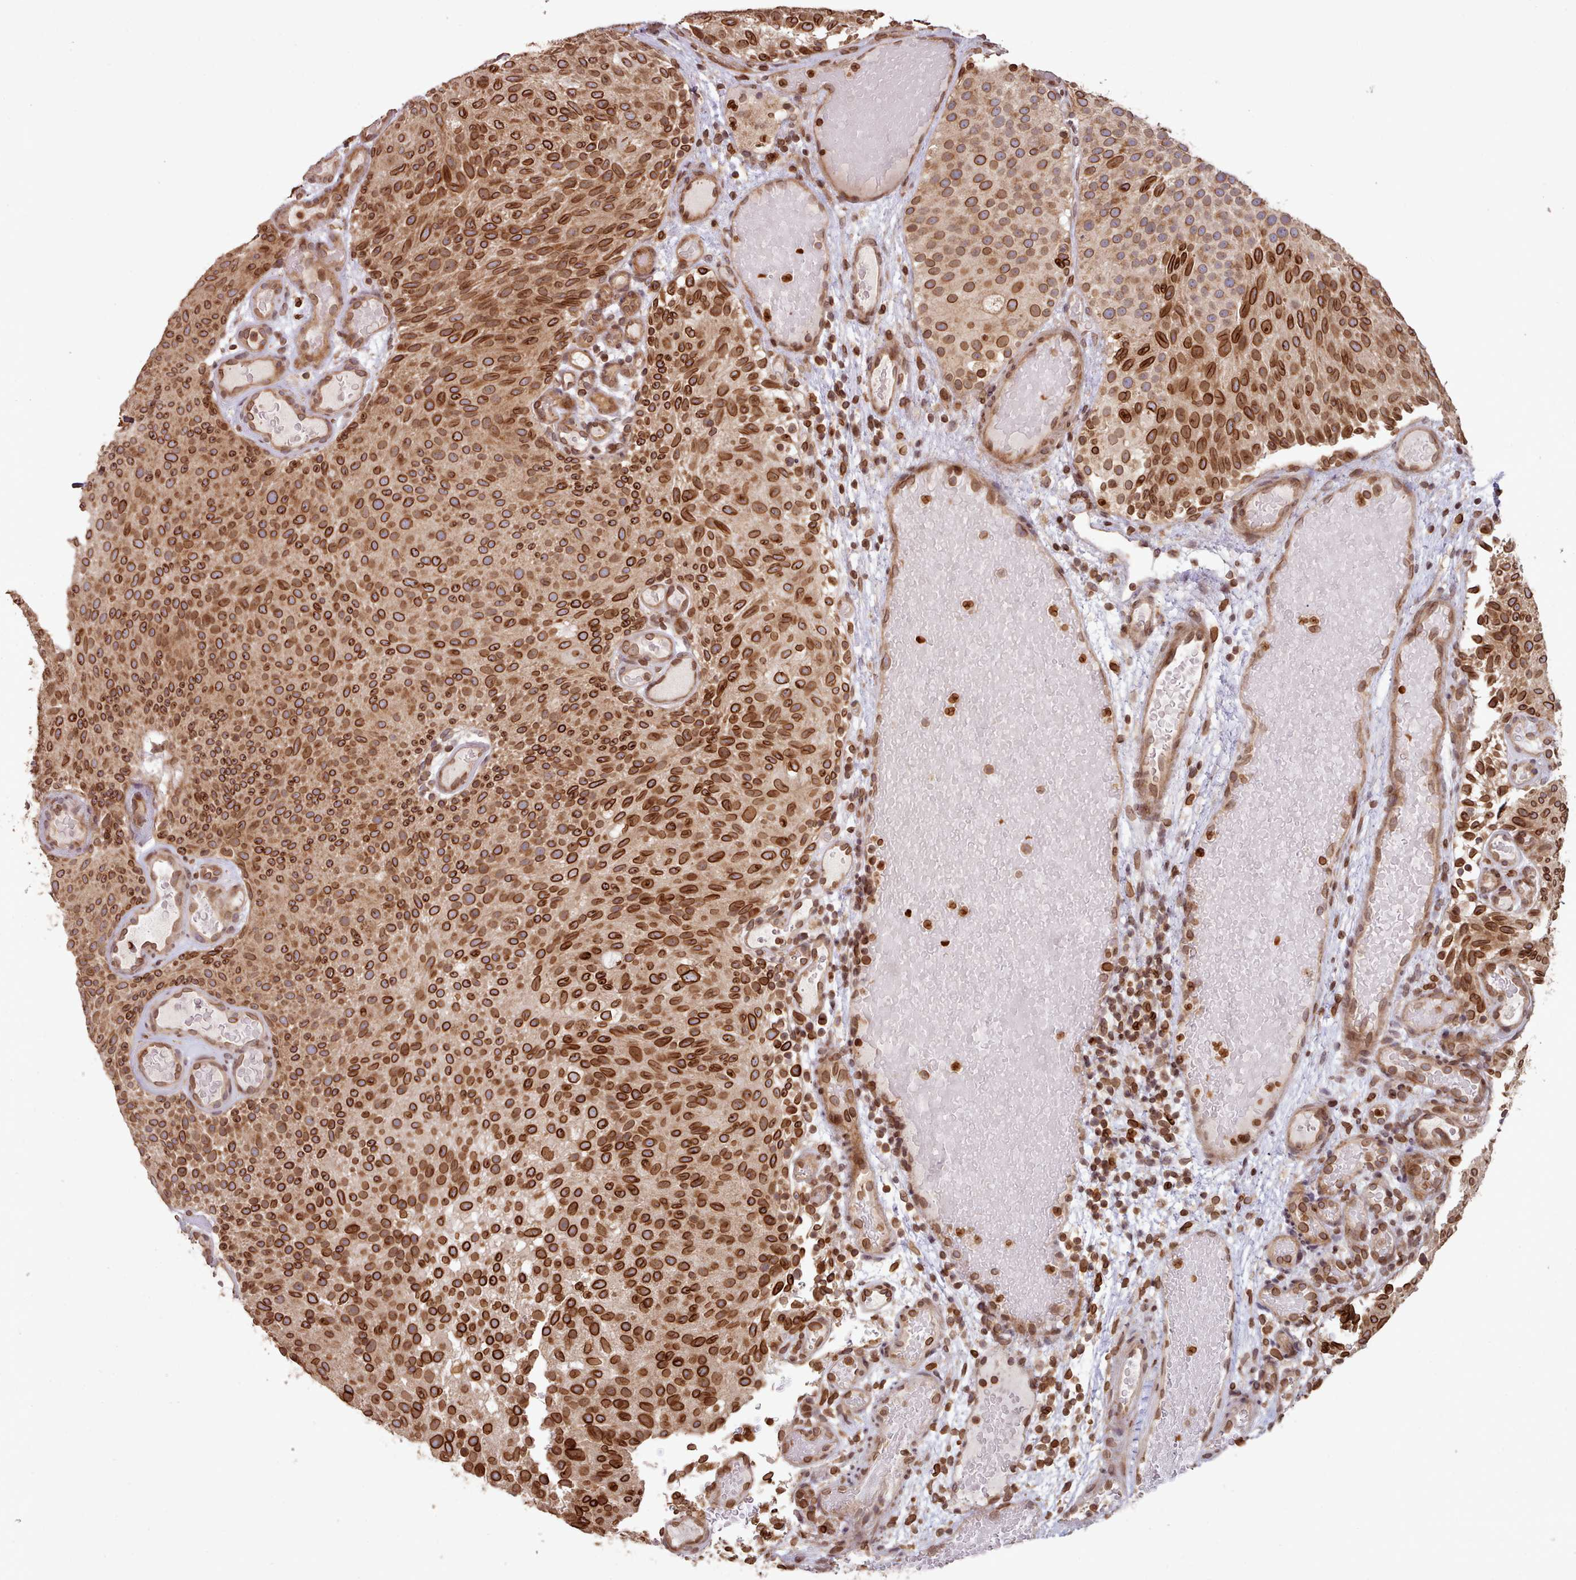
{"staining": {"intensity": "strong", "quantity": ">75%", "location": "cytoplasmic/membranous,nuclear"}, "tissue": "urothelial cancer", "cell_type": "Tumor cells", "image_type": "cancer", "snomed": [{"axis": "morphology", "description": "Urothelial carcinoma, Low grade"}, {"axis": "topography", "description": "Urinary bladder"}], "caption": "Immunohistochemistry of human urothelial carcinoma (low-grade) displays high levels of strong cytoplasmic/membranous and nuclear positivity in approximately >75% of tumor cells.", "gene": "TOR1AIP1", "patient": {"sex": "male", "age": 78}}